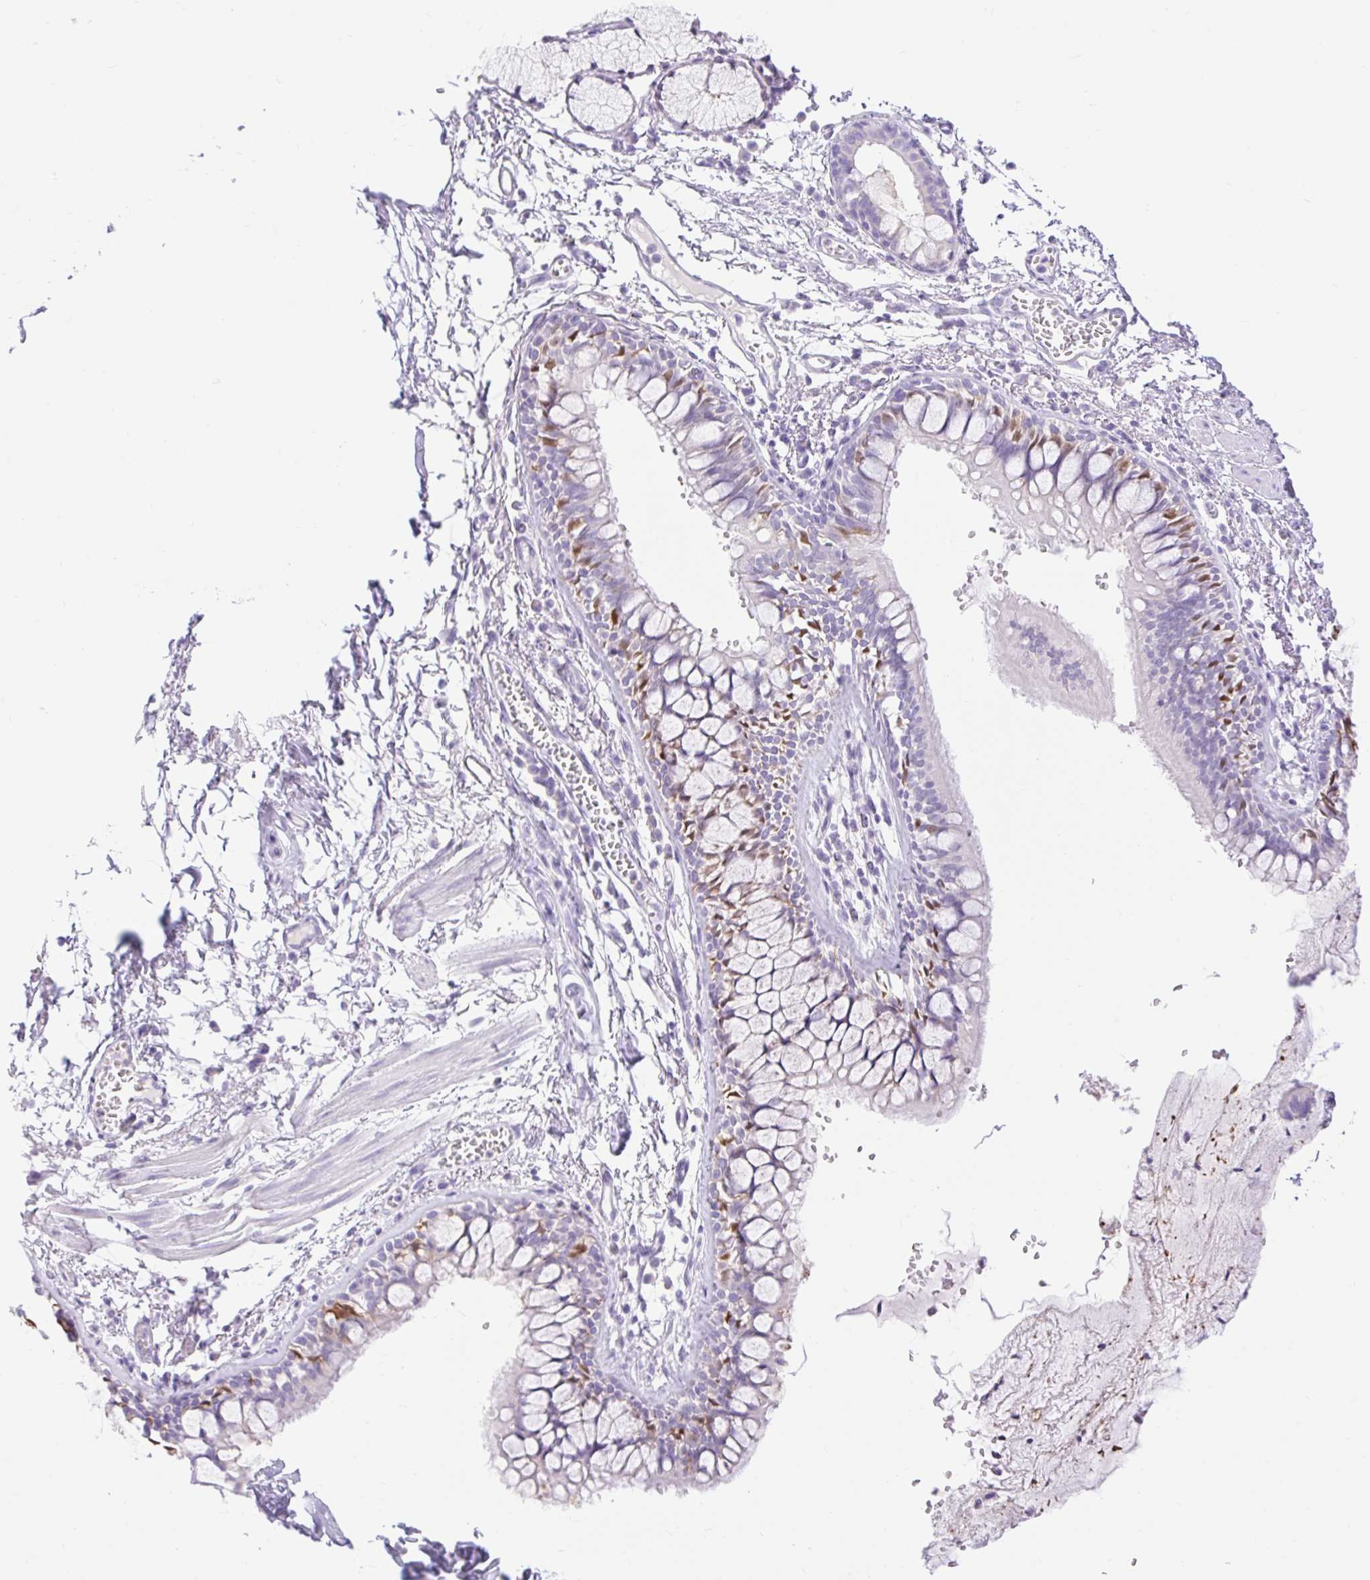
{"staining": {"intensity": "moderate", "quantity": "<25%", "location": "cytoplasmic/membranous"}, "tissue": "bronchus", "cell_type": "Respiratory epithelial cells", "image_type": "normal", "snomed": [{"axis": "morphology", "description": "Normal tissue, NOS"}, {"axis": "topography", "description": "Cartilage tissue"}, {"axis": "topography", "description": "Bronchus"}], "caption": "Approximately <25% of respiratory epithelial cells in benign bronchus exhibit moderate cytoplasmic/membranous protein expression as visualized by brown immunohistochemical staining.", "gene": "SLC25A40", "patient": {"sex": "male", "age": 78}}